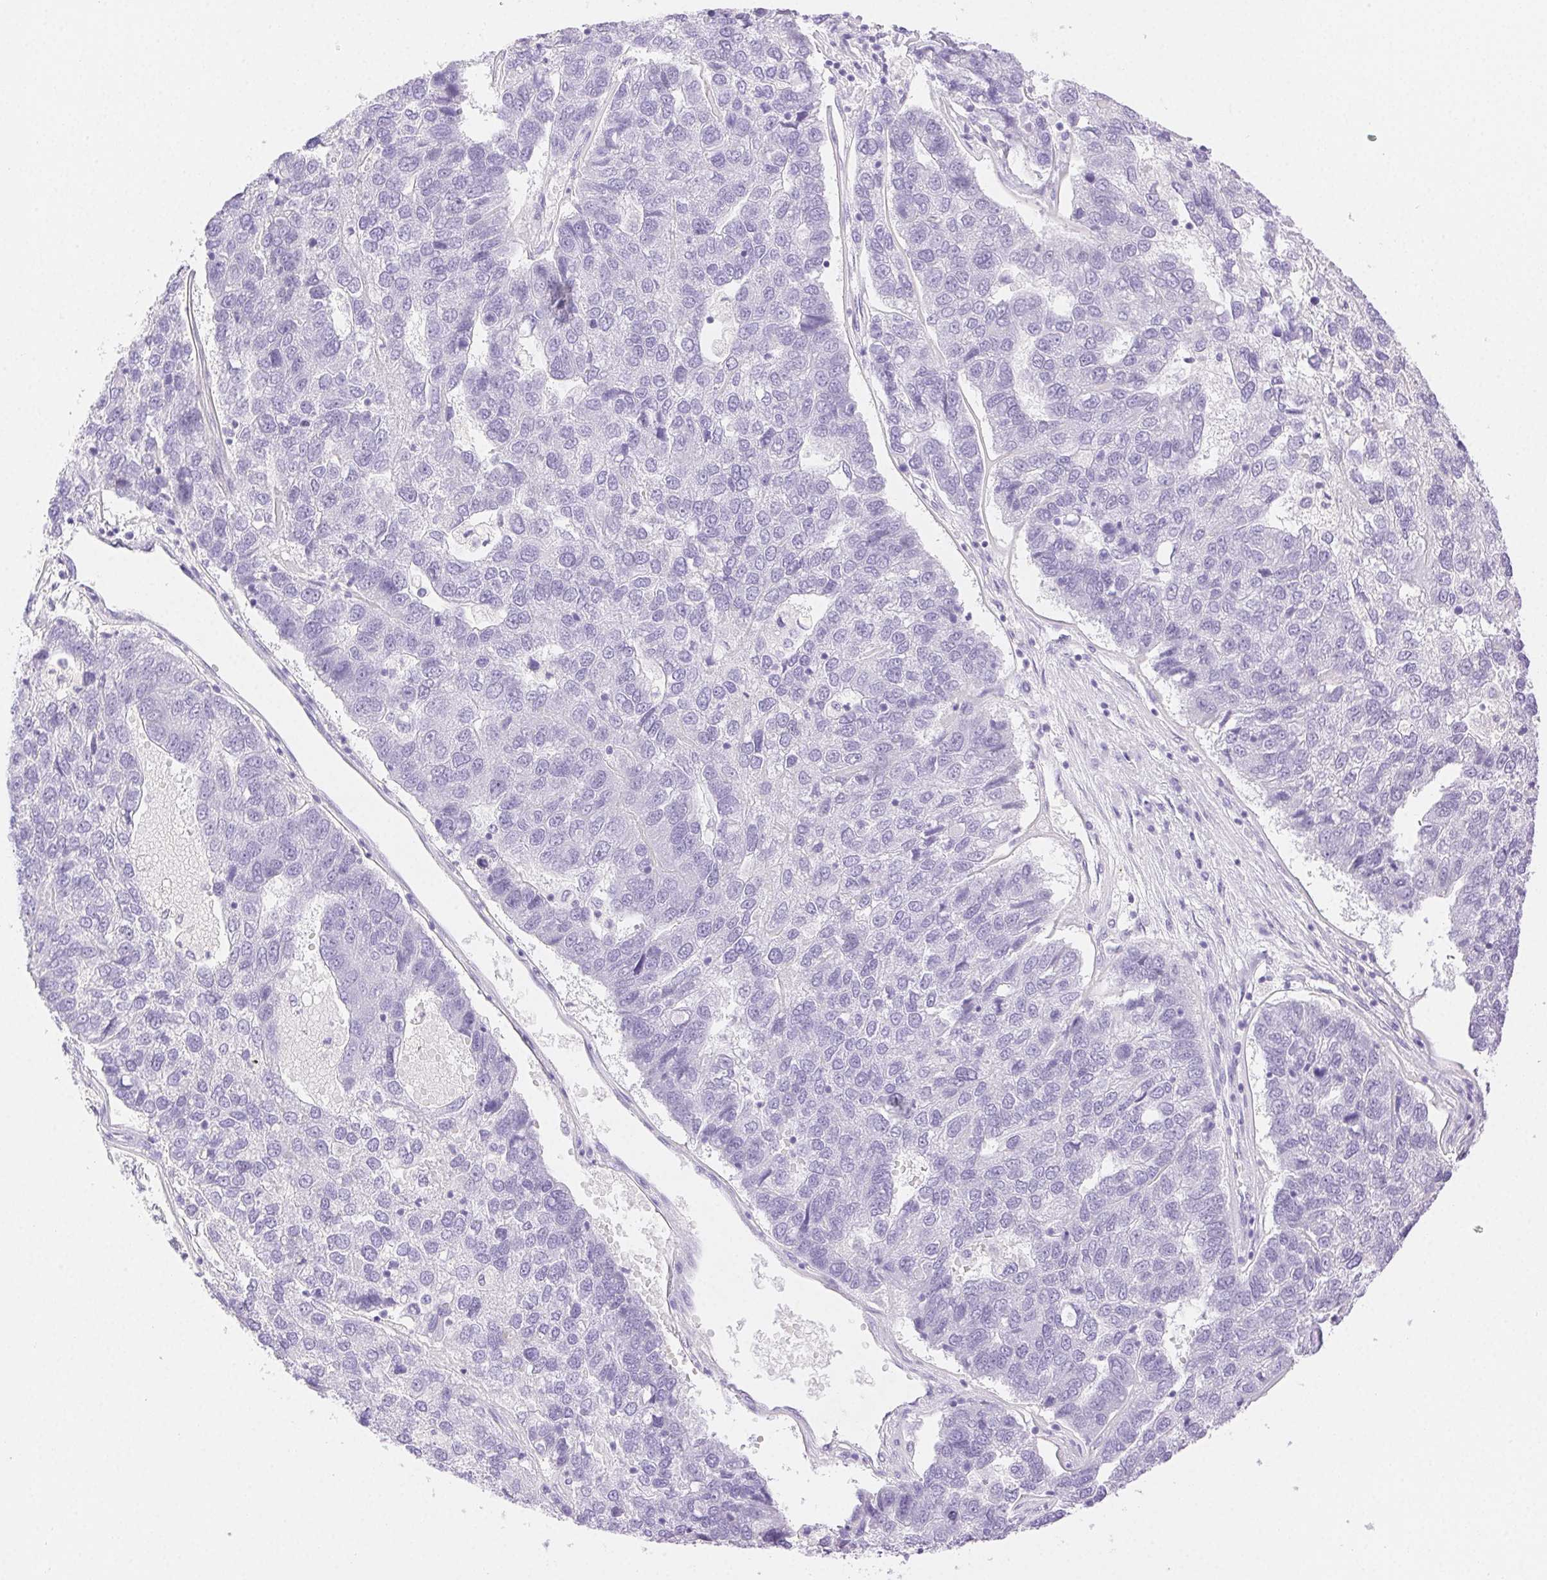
{"staining": {"intensity": "negative", "quantity": "none", "location": "none"}, "tissue": "pancreatic cancer", "cell_type": "Tumor cells", "image_type": "cancer", "snomed": [{"axis": "morphology", "description": "Adenocarcinoma, NOS"}, {"axis": "topography", "description": "Pancreas"}], "caption": "Micrograph shows no significant protein positivity in tumor cells of pancreatic cancer (adenocarcinoma).", "gene": "SPACA4", "patient": {"sex": "female", "age": 61}}